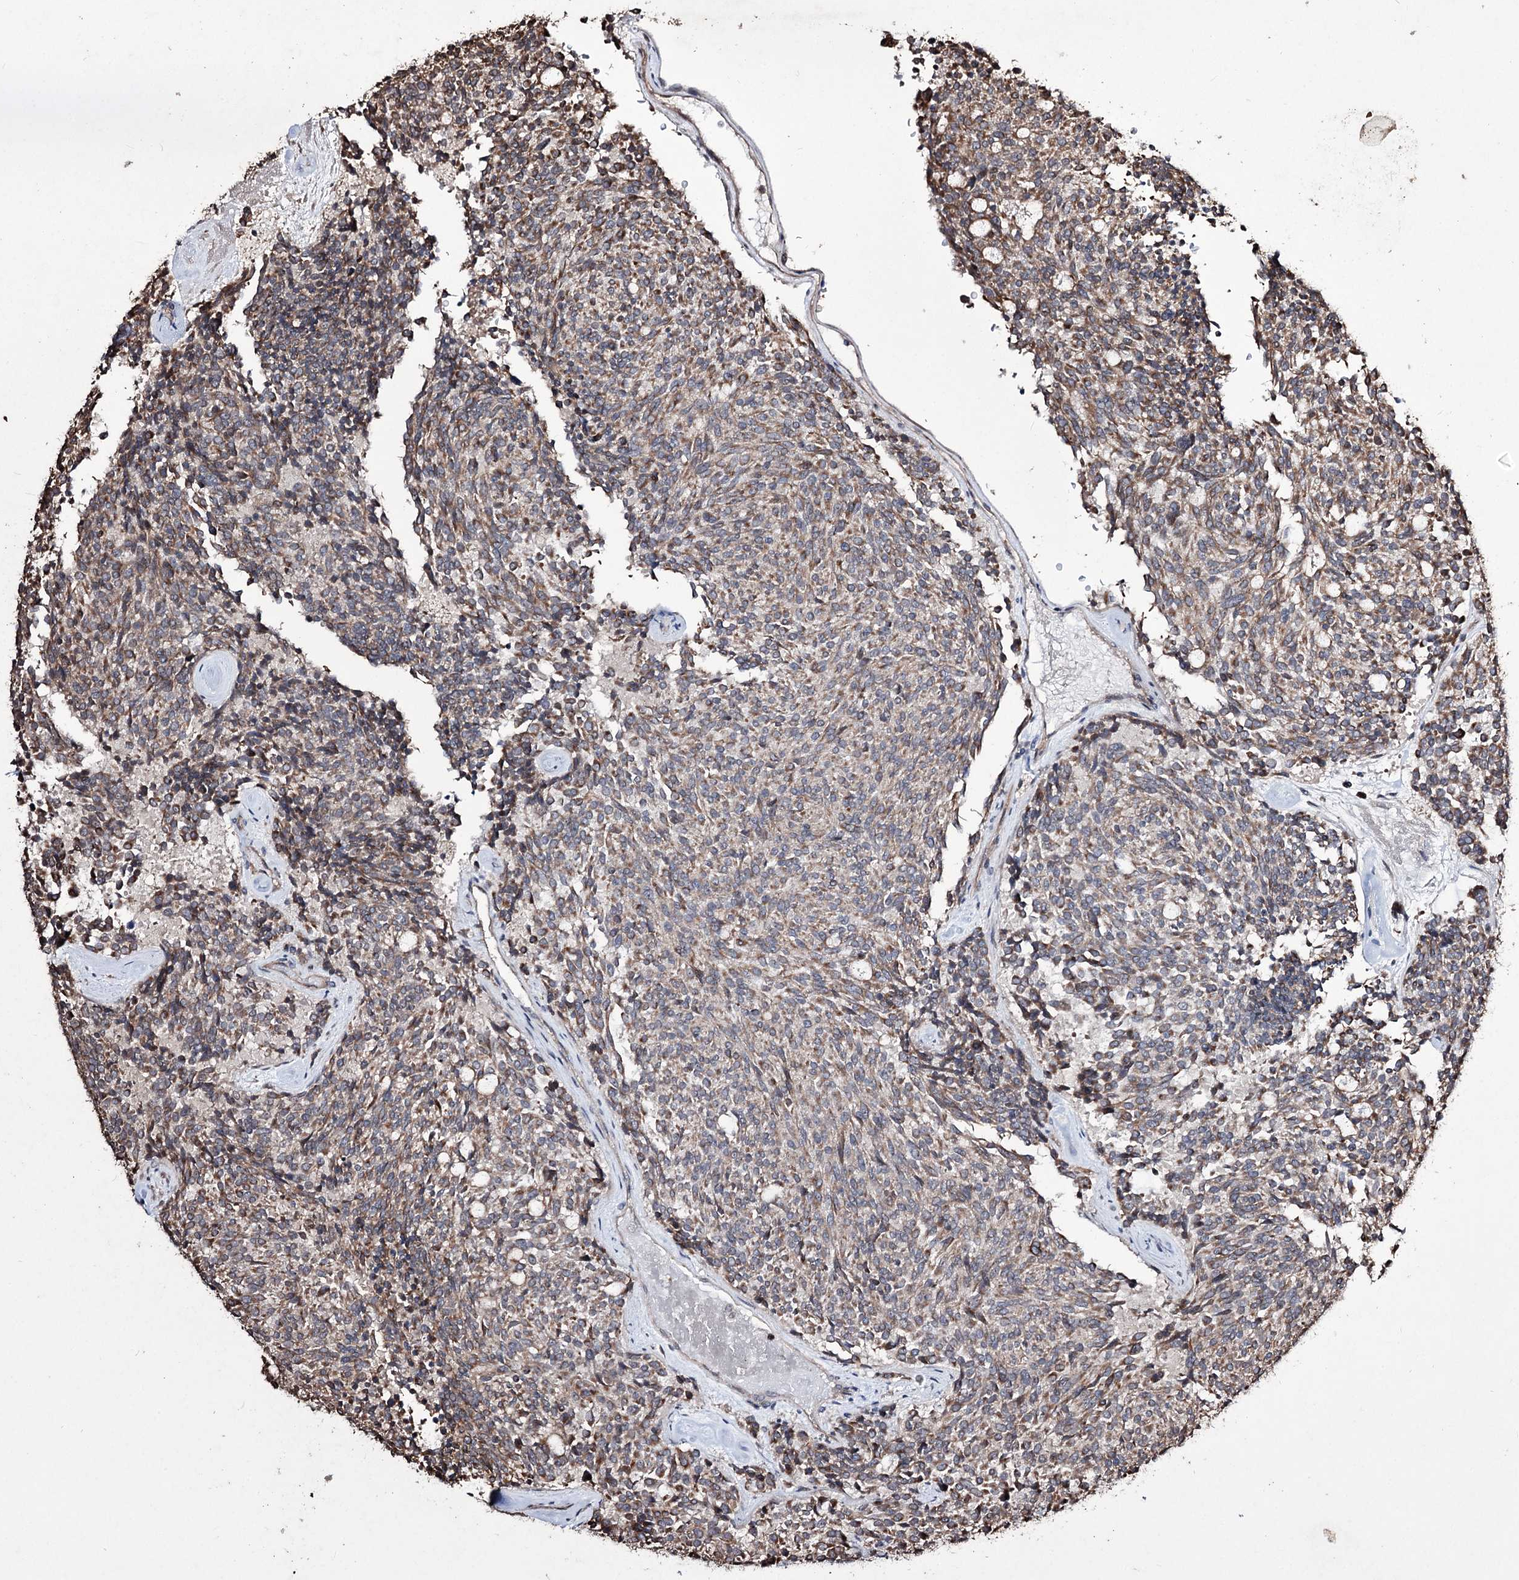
{"staining": {"intensity": "weak", "quantity": "25%-75%", "location": "cytoplasmic/membranous"}, "tissue": "carcinoid", "cell_type": "Tumor cells", "image_type": "cancer", "snomed": [{"axis": "morphology", "description": "Carcinoid, malignant, NOS"}, {"axis": "topography", "description": "Pancreas"}], "caption": "Malignant carcinoid stained for a protein (brown) exhibits weak cytoplasmic/membranous positive staining in about 25%-75% of tumor cells.", "gene": "CPNE8", "patient": {"sex": "female", "age": 54}}